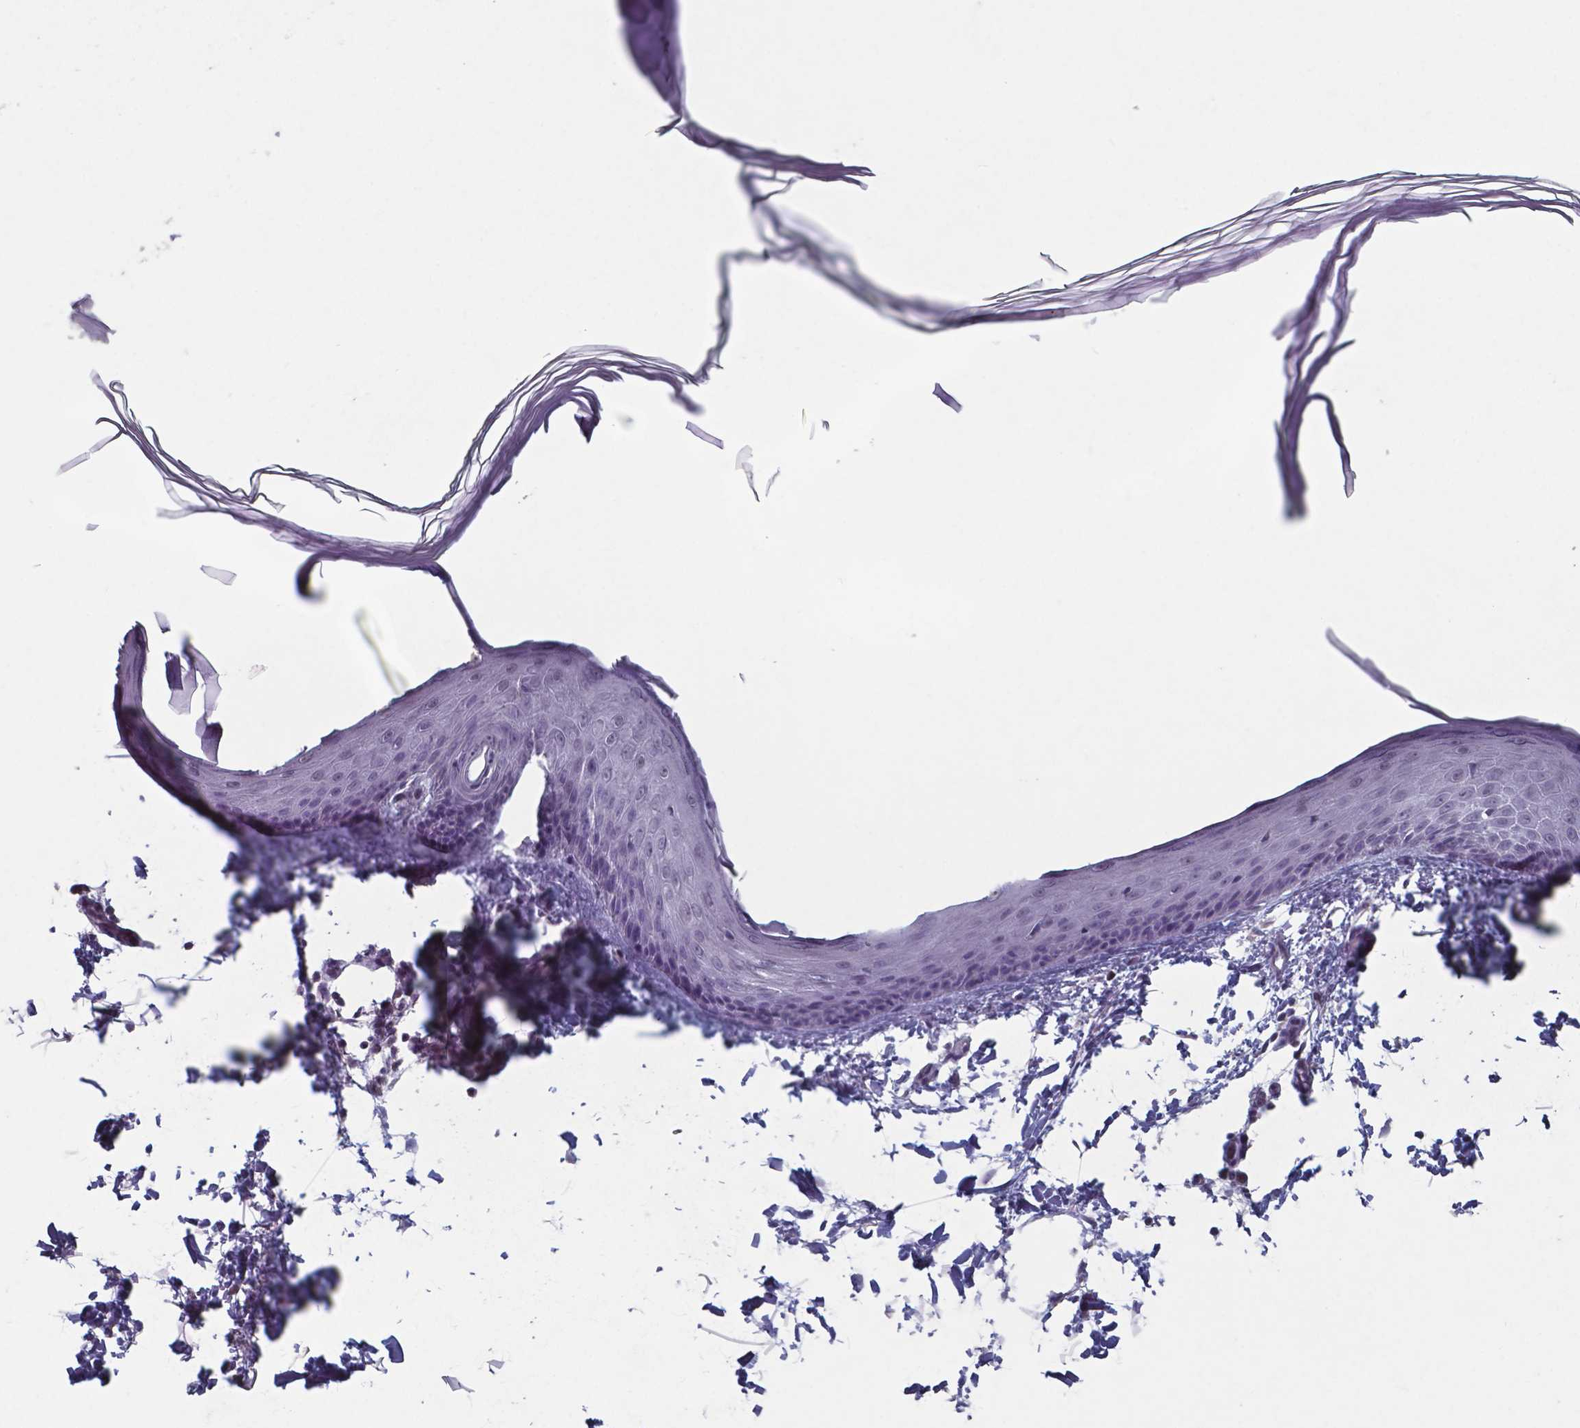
{"staining": {"intensity": "negative", "quantity": "none", "location": "none"}, "tissue": "skin", "cell_type": "Fibroblasts", "image_type": "normal", "snomed": [{"axis": "morphology", "description": "Normal tissue, NOS"}, {"axis": "topography", "description": "Skin"}], "caption": "Immunohistochemical staining of benign skin demonstrates no significant positivity in fibroblasts.", "gene": "TDP2", "patient": {"sex": "female", "age": 62}}